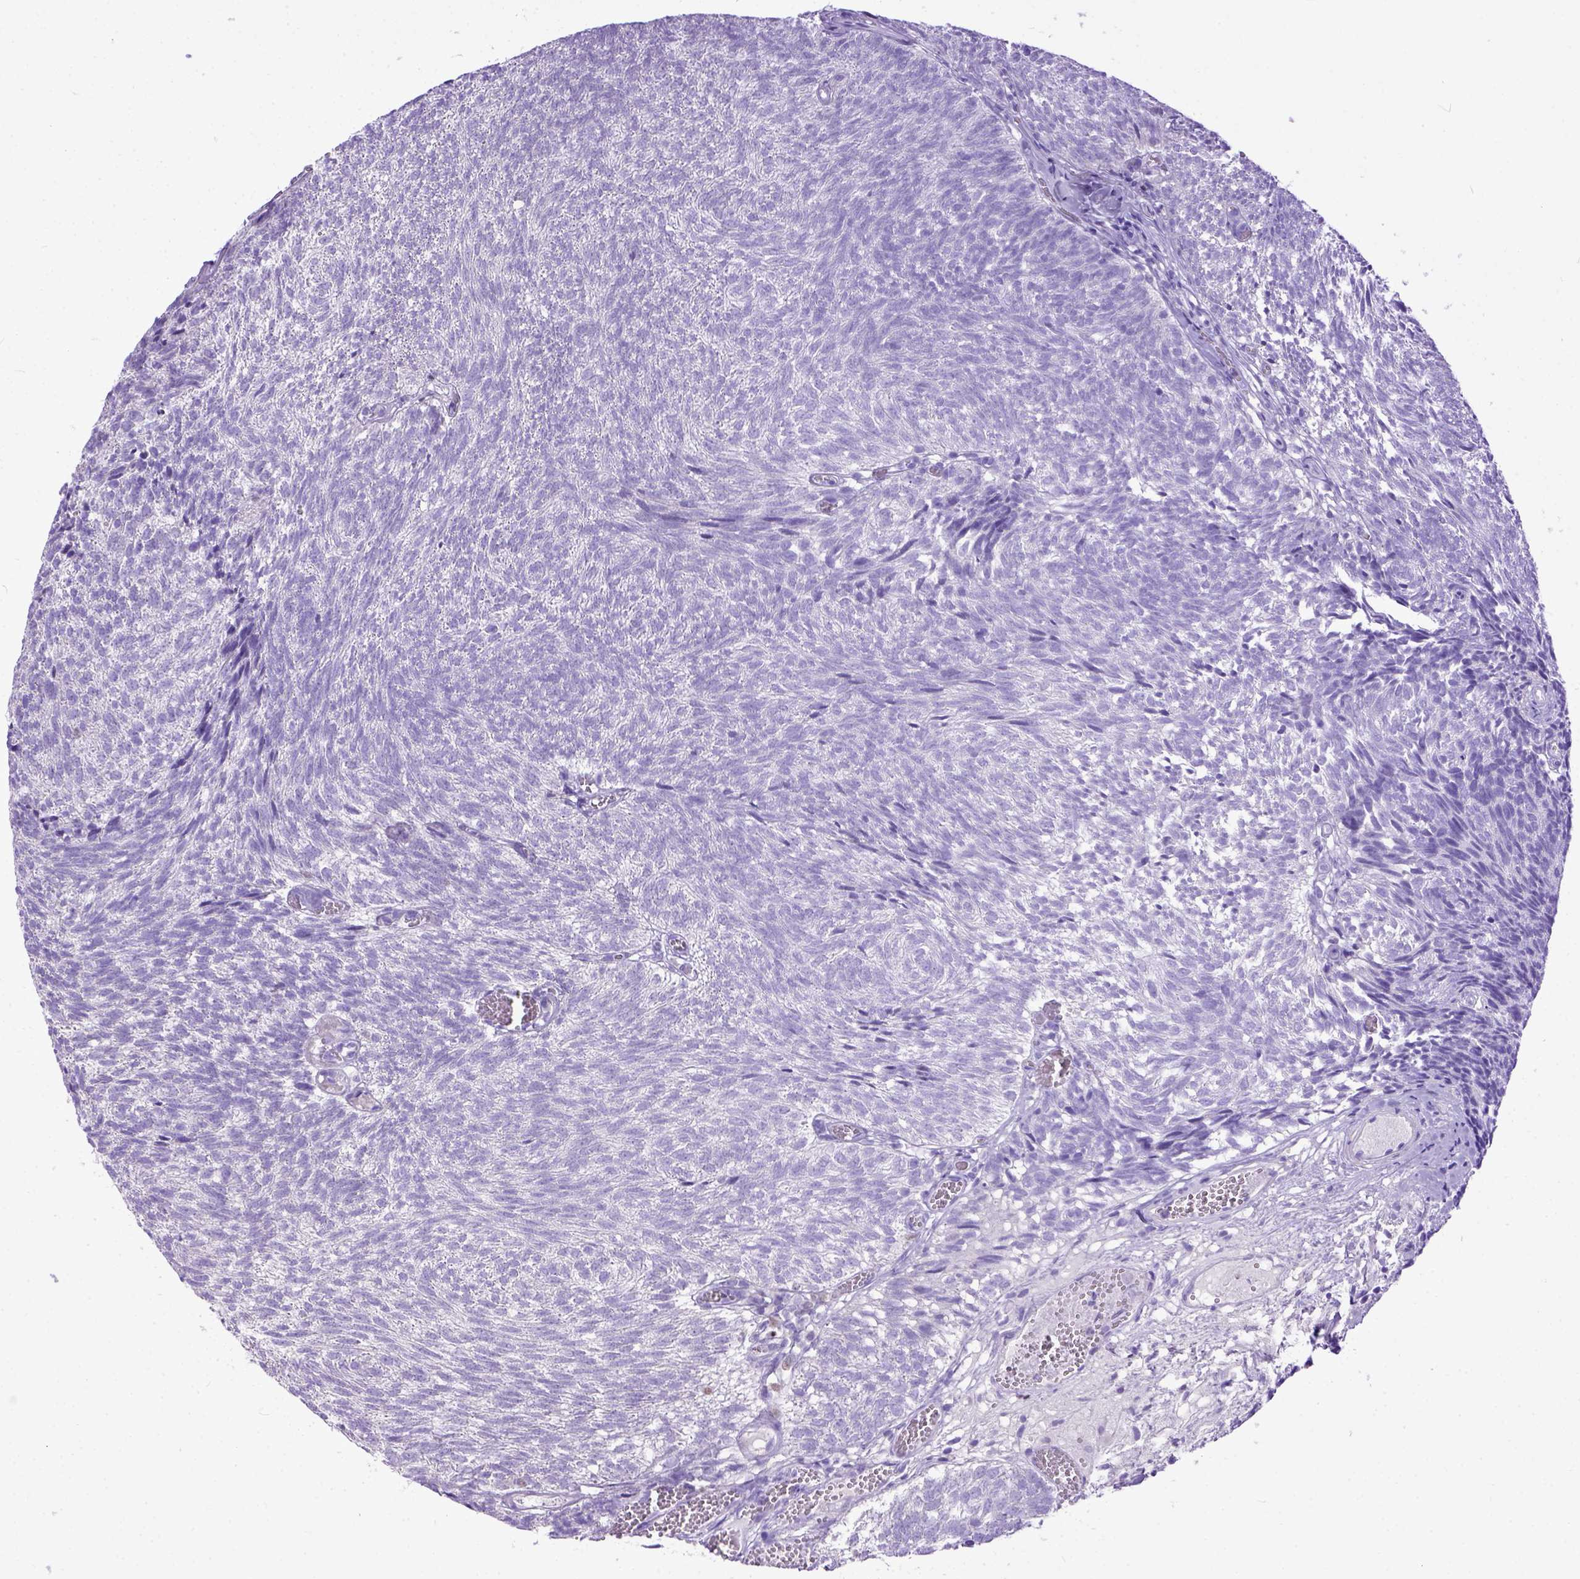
{"staining": {"intensity": "negative", "quantity": "none", "location": "none"}, "tissue": "urothelial cancer", "cell_type": "Tumor cells", "image_type": "cancer", "snomed": [{"axis": "morphology", "description": "Urothelial carcinoma, Low grade"}, {"axis": "topography", "description": "Urinary bladder"}], "caption": "Immunohistochemical staining of human urothelial cancer displays no significant positivity in tumor cells. The staining is performed using DAB brown chromogen with nuclei counter-stained in using hematoxylin.", "gene": "CRB1", "patient": {"sex": "male", "age": 77}}